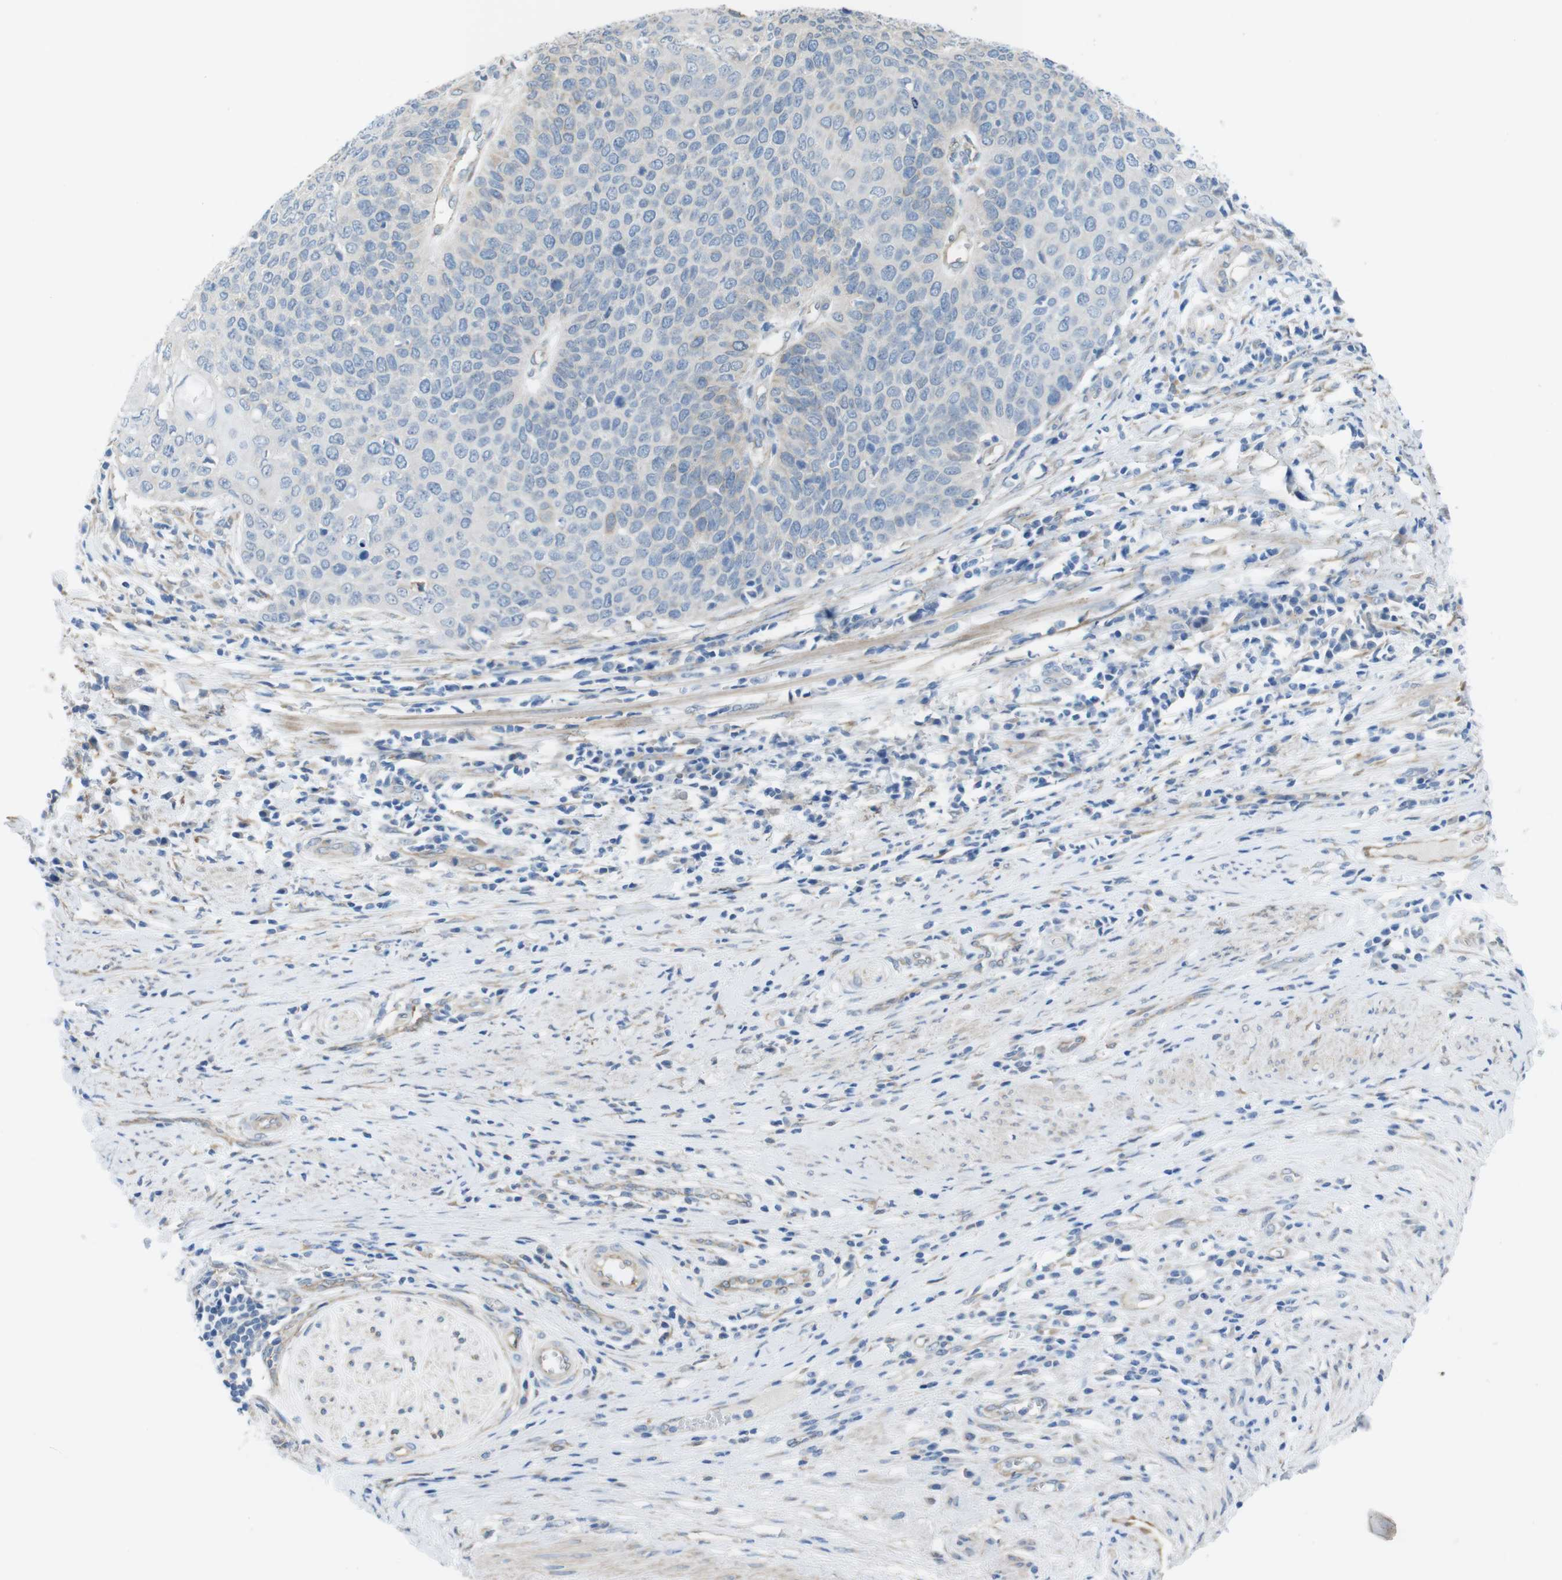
{"staining": {"intensity": "negative", "quantity": "none", "location": "none"}, "tissue": "cervical cancer", "cell_type": "Tumor cells", "image_type": "cancer", "snomed": [{"axis": "morphology", "description": "Squamous cell carcinoma, NOS"}, {"axis": "topography", "description": "Cervix"}], "caption": "IHC micrograph of cervical squamous cell carcinoma stained for a protein (brown), which displays no positivity in tumor cells.", "gene": "CDH8", "patient": {"sex": "female", "age": 39}}